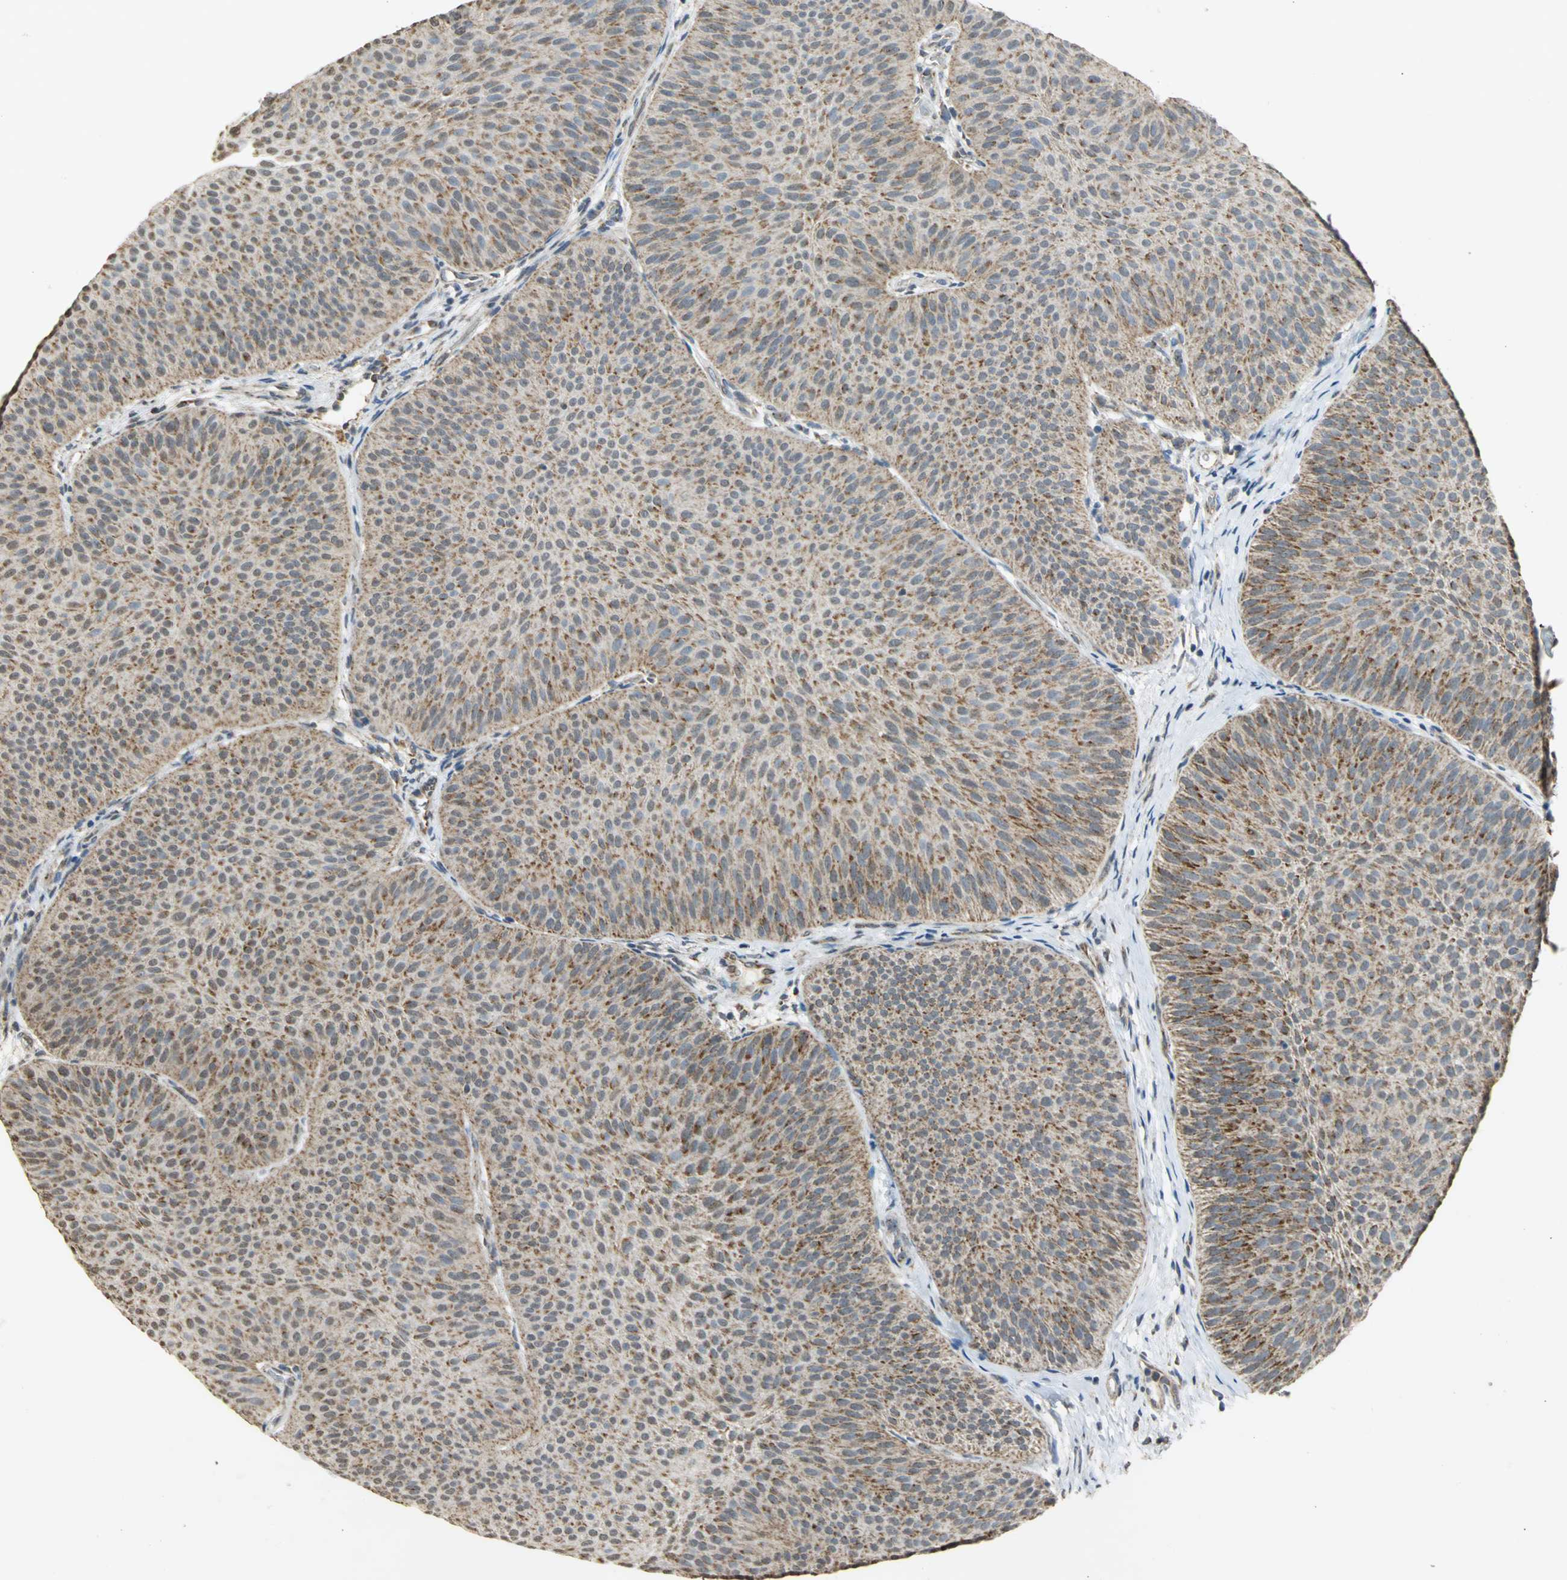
{"staining": {"intensity": "moderate", "quantity": ">75%", "location": "cytoplasmic/membranous"}, "tissue": "urothelial cancer", "cell_type": "Tumor cells", "image_type": "cancer", "snomed": [{"axis": "morphology", "description": "Urothelial carcinoma, Low grade"}, {"axis": "topography", "description": "Urinary bladder"}], "caption": "Immunohistochemistry (IHC) (DAB (3,3'-diaminobenzidine)) staining of urothelial carcinoma (low-grade) reveals moderate cytoplasmic/membranous protein expression in about >75% of tumor cells.", "gene": "NDUFB5", "patient": {"sex": "female", "age": 60}}